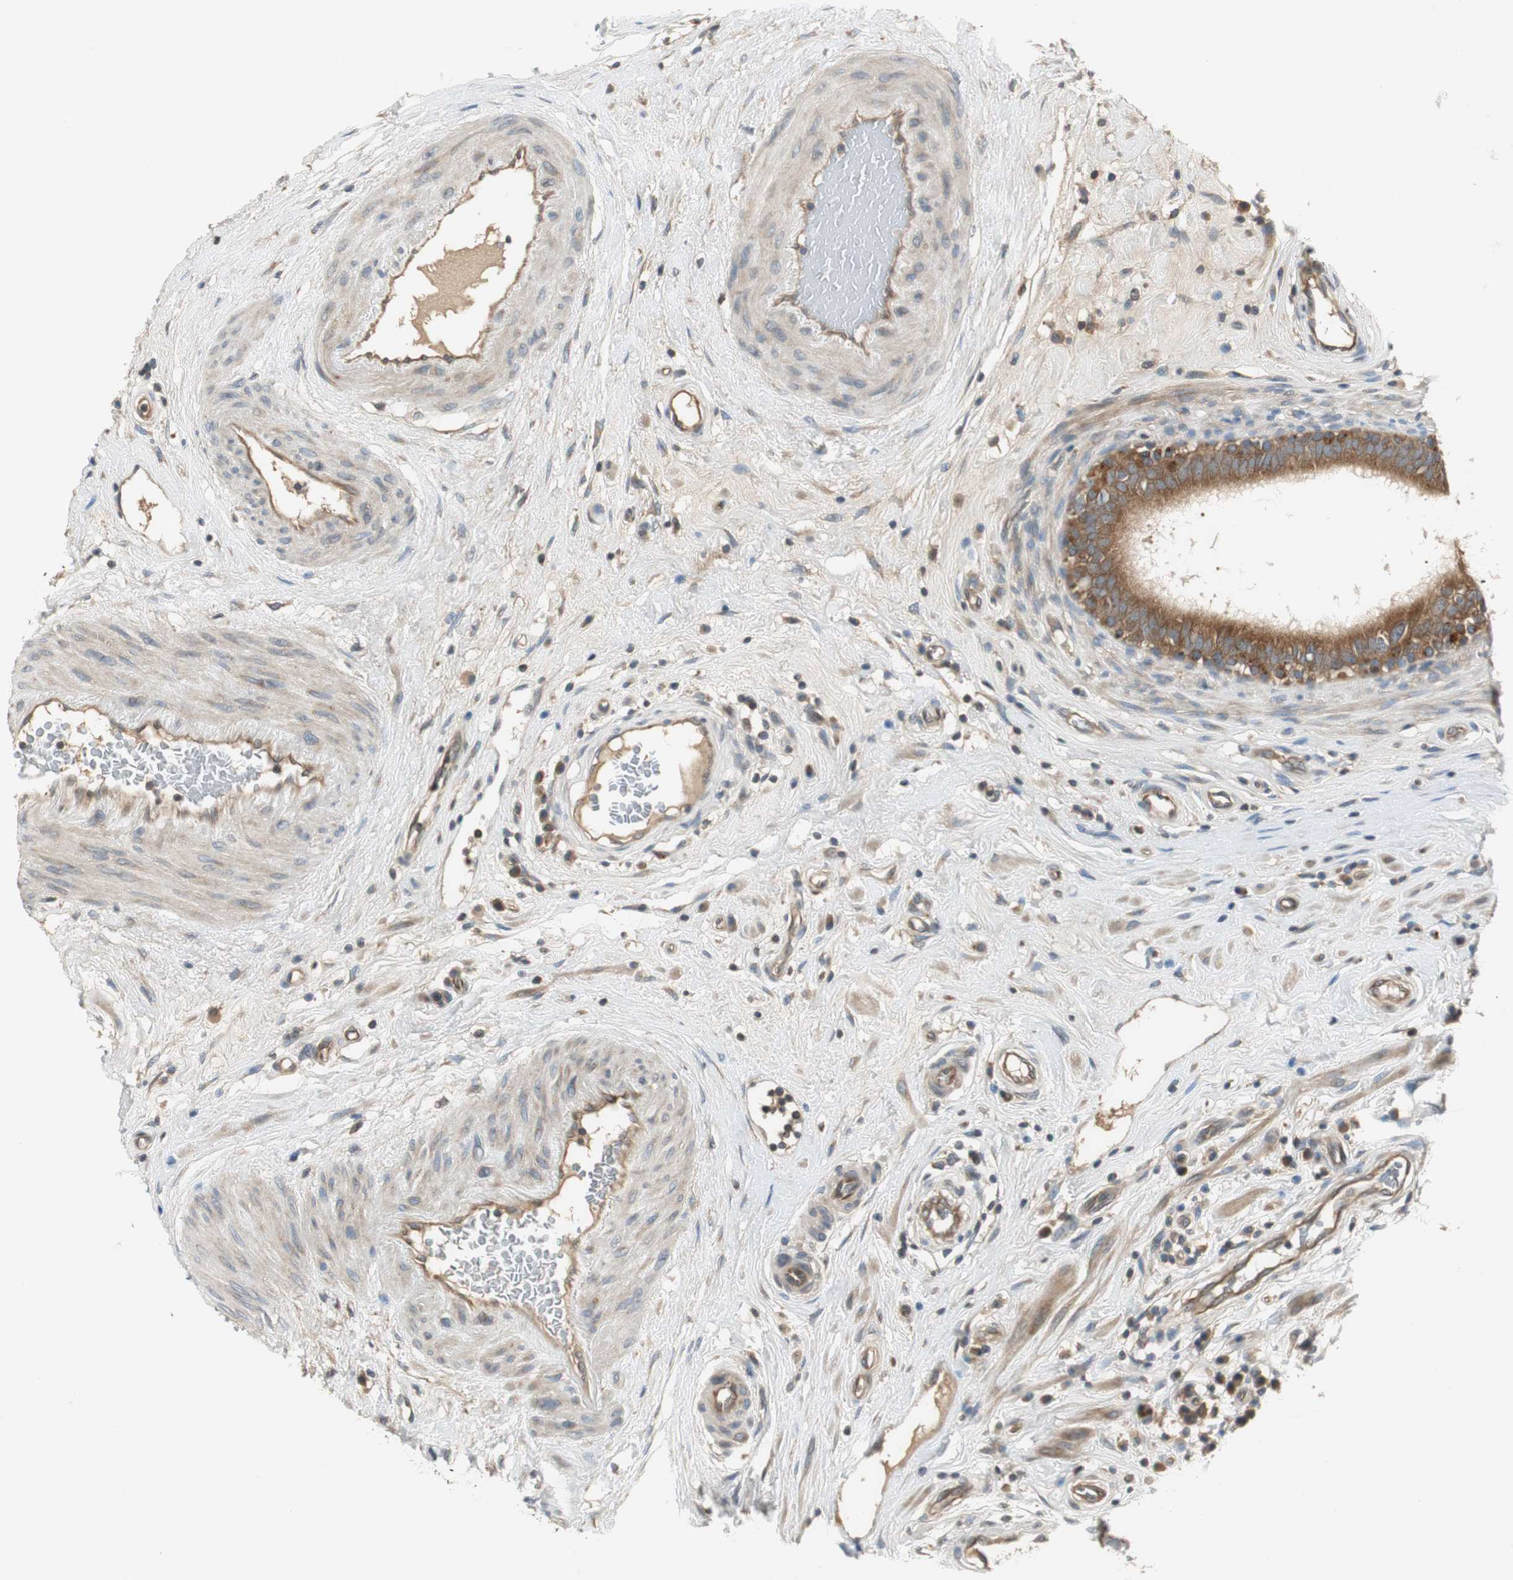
{"staining": {"intensity": "moderate", "quantity": ">75%", "location": "cytoplasmic/membranous"}, "tissue": "epididymis", "cell_type": "Glandular cells", "image_type": "normal", "snomed": [{"axis": "morphology", "description": "Normal tissue, NOS"}, {"axis": "morphology", "description": "Inflammation, NOS"}, {"axis": "topography", "description": "Epididymis"}], "caption": "IHC micrograph of normal epididymis stained for a protein (brown), which displays medium levels of moderate cytoplasmic/membranous expression in approximately >75% of glandular cells.", "gene": "PRKAA1", "patient": {"sex": "male", "age": 84}}